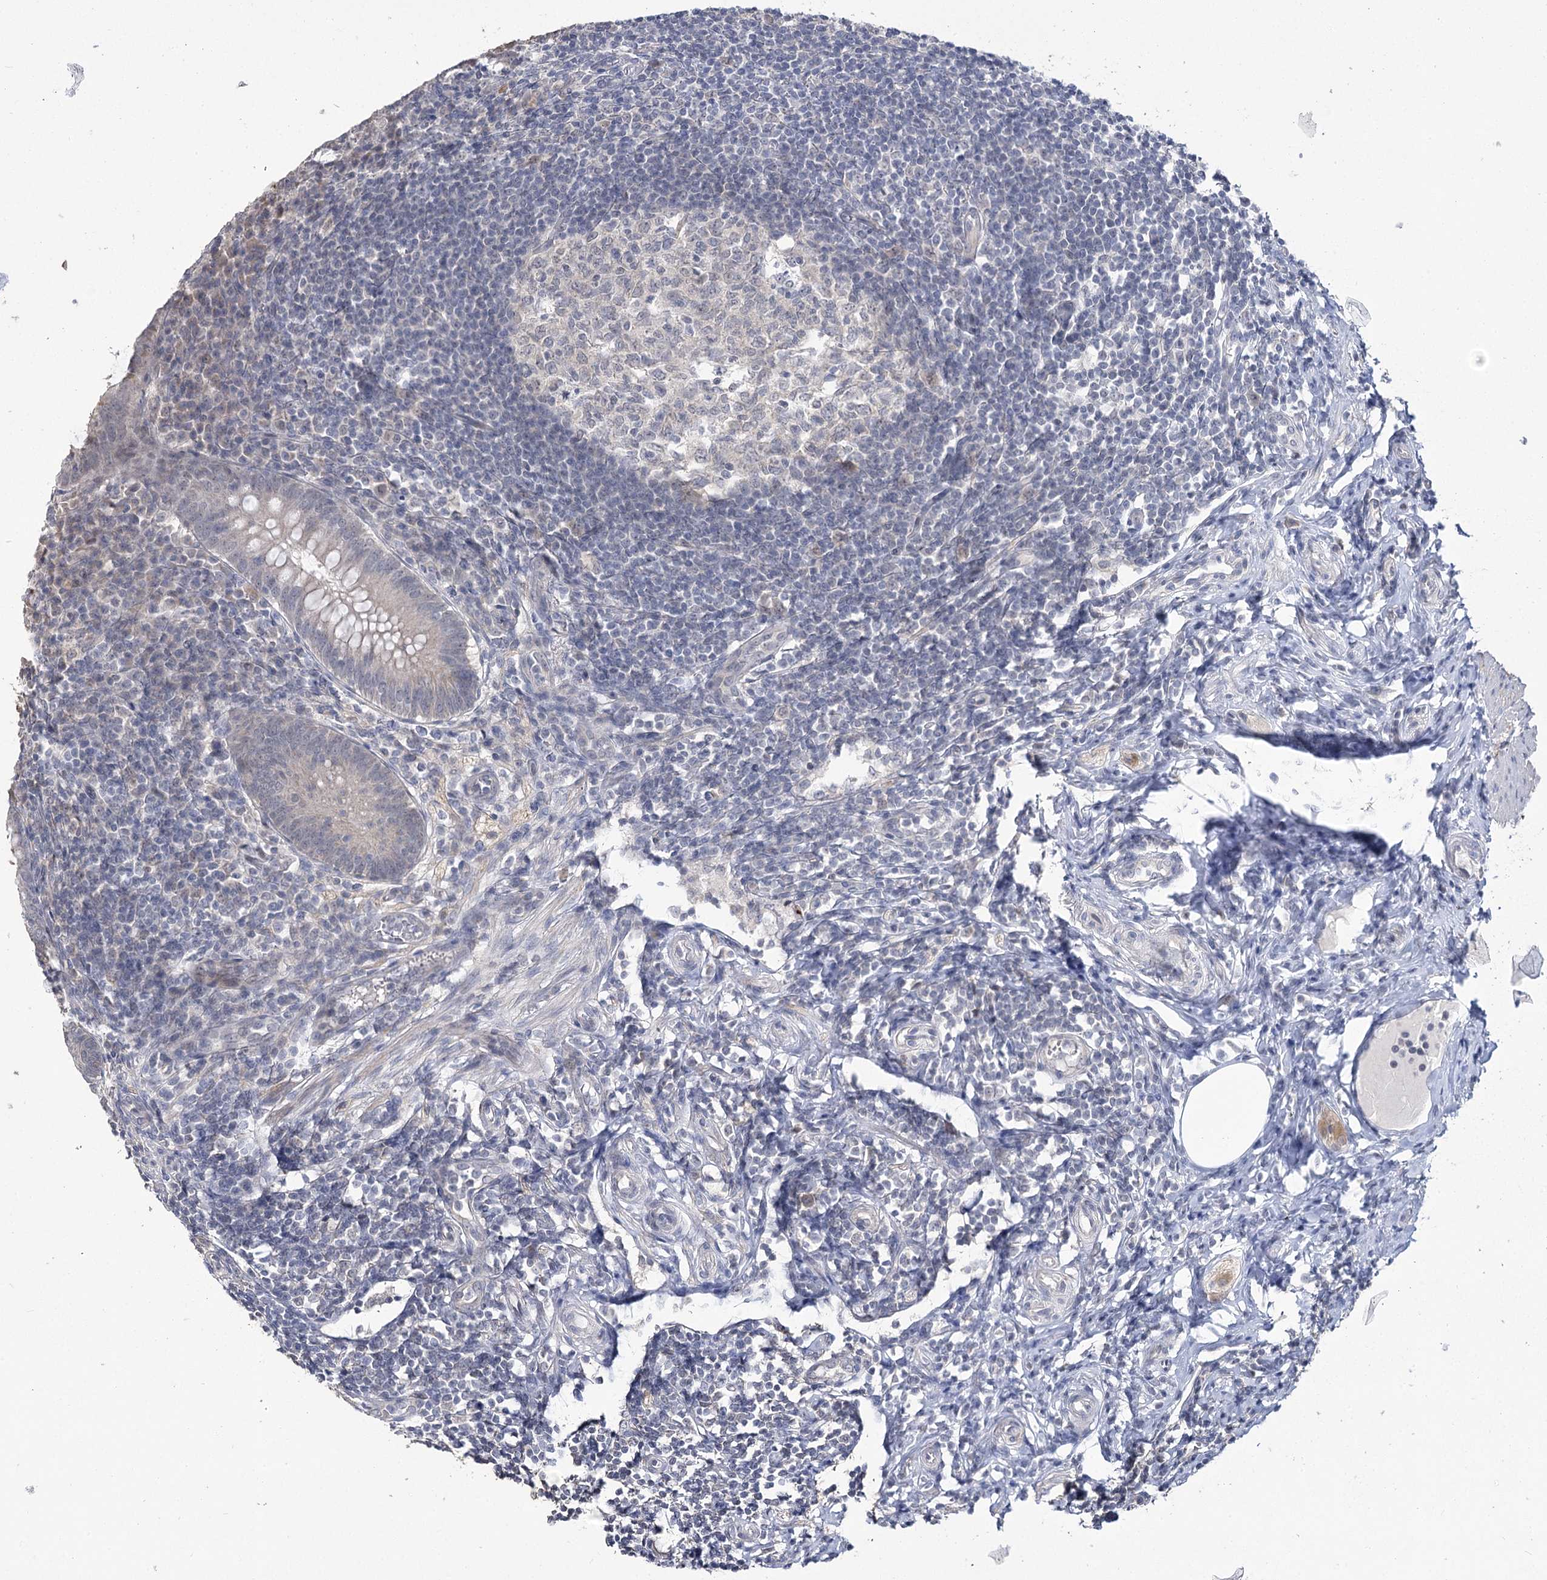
{"staining": {"intensity": "negative", "quantity": "none", "location": "none"}, "tissue": "appendix", "cell_type": "Glandular cells", "image_type": "normal", "snomed": [{"axis": "morphology", "description": "Normal tissue, NOS"}, {"axis": "topography", "description": "Appendix"}], "caption": "High power microscopy image of an immunohistochemistry (IHC) micrograph of unremarkable appendix, revealing no significant positivity in glandular cells.", "gene": "PHYHIPL", "patient": {"sex": "female", "age": 33}}